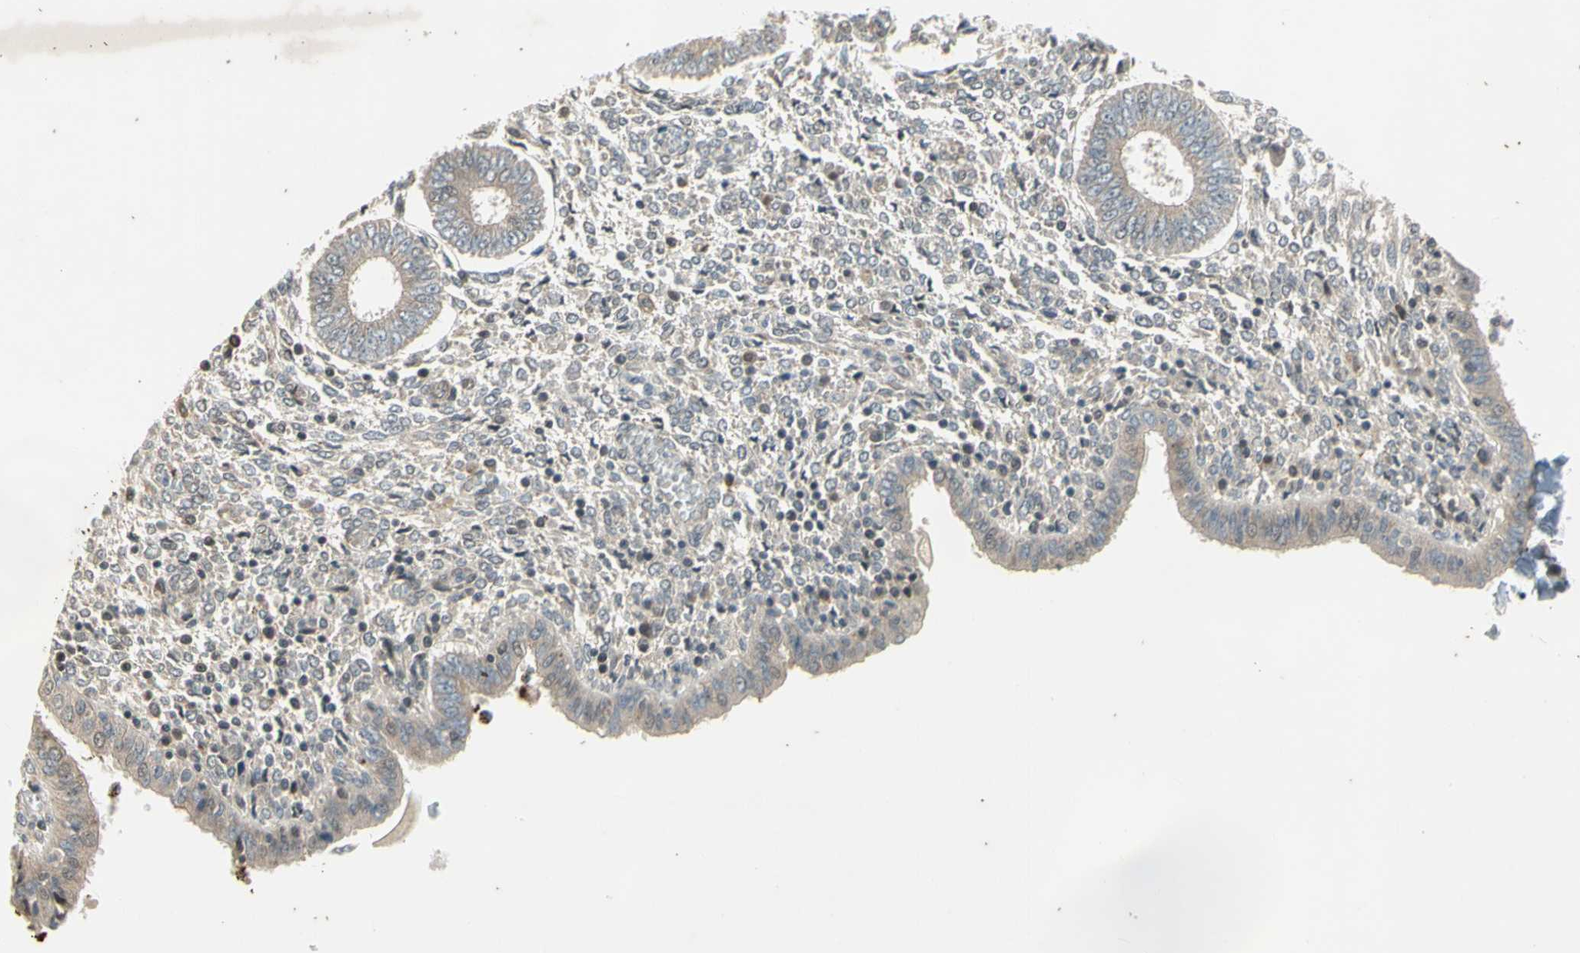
{"staining": {"intensity": "negative", "quantity": "none", "location": "none"}, "tissue": "endometrium", "cell_type": "Cells in endometrial stroma", "image_type": "normal", "snomed": [{"axis": "morphology", "description": "Normal tissue, NOS"}, {"axis": "topography", "description": "Endometrium"}], "caption": "Immunohistochemistry micrograph of unremarkable endometrium: endometrium stained with DAB displays no significant protein expression in cells in endometrial stroma. (DAB (3,3'-diaminobenzidine) immunohistochemistry, high magnification).", "gene": "EFNB2", "patient": {"sex": "female", "age": 35}}